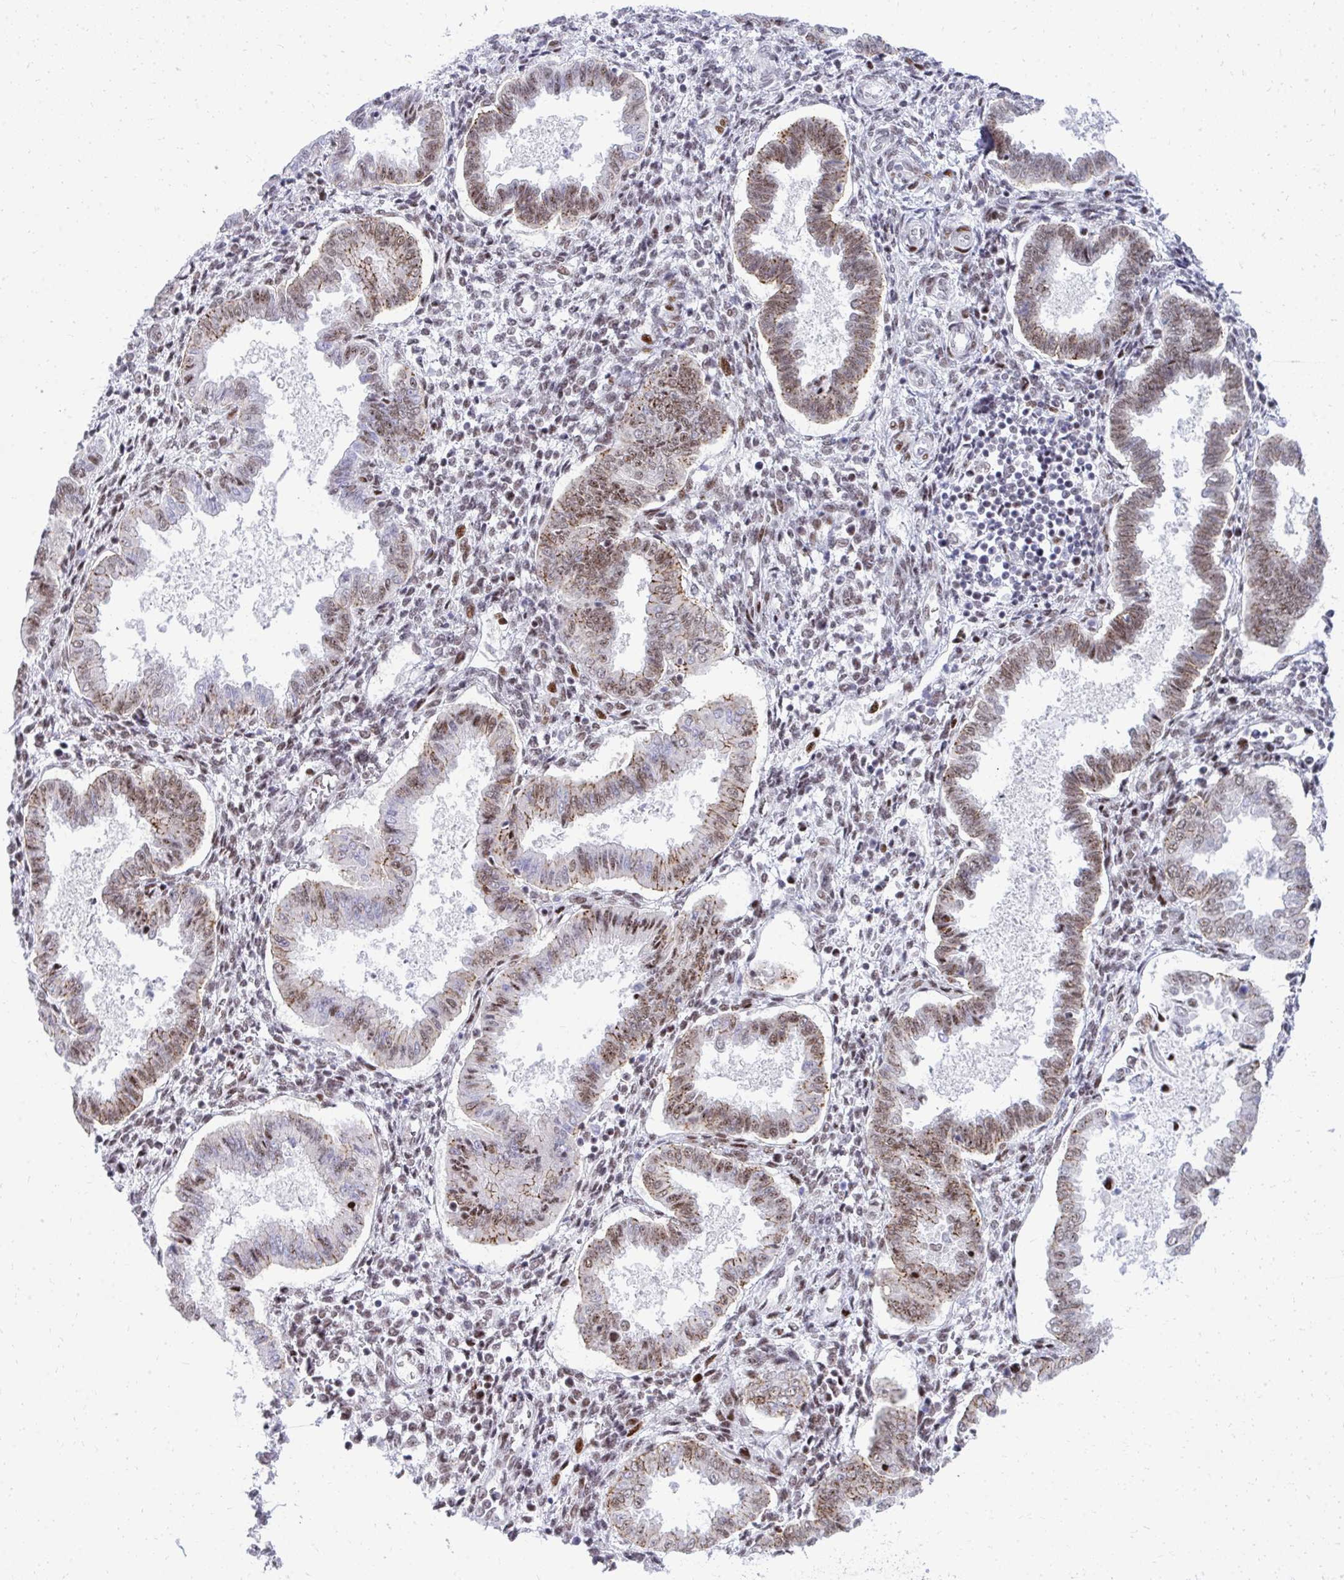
{"staining": {"intensity": "weak", "quantity": ">75%", "location": "nuclear"}, "tissue": "endometrium", "cell_type": "Cells in endometrial stroma", "image_type": "normal", "snomed": [{"axis": "morphology", "description": "Normal tissue, NOS"}, {"axis": "topography", "description": "Endometrium"}], "caption": "IHC staining of benign endometrium, which reveals low levels of weak nuclear expression in approximately >75% of cells in endometrial stroma indicating weak nuclear protein staining. The staining was performed using DAB (3,3'-diaminobenzidine) (brown) for protein detection and nuclei were counterstained in hematoxylin (blue).", "gene": "GLDN", "patient": {"sex": "female", "age": 24}}